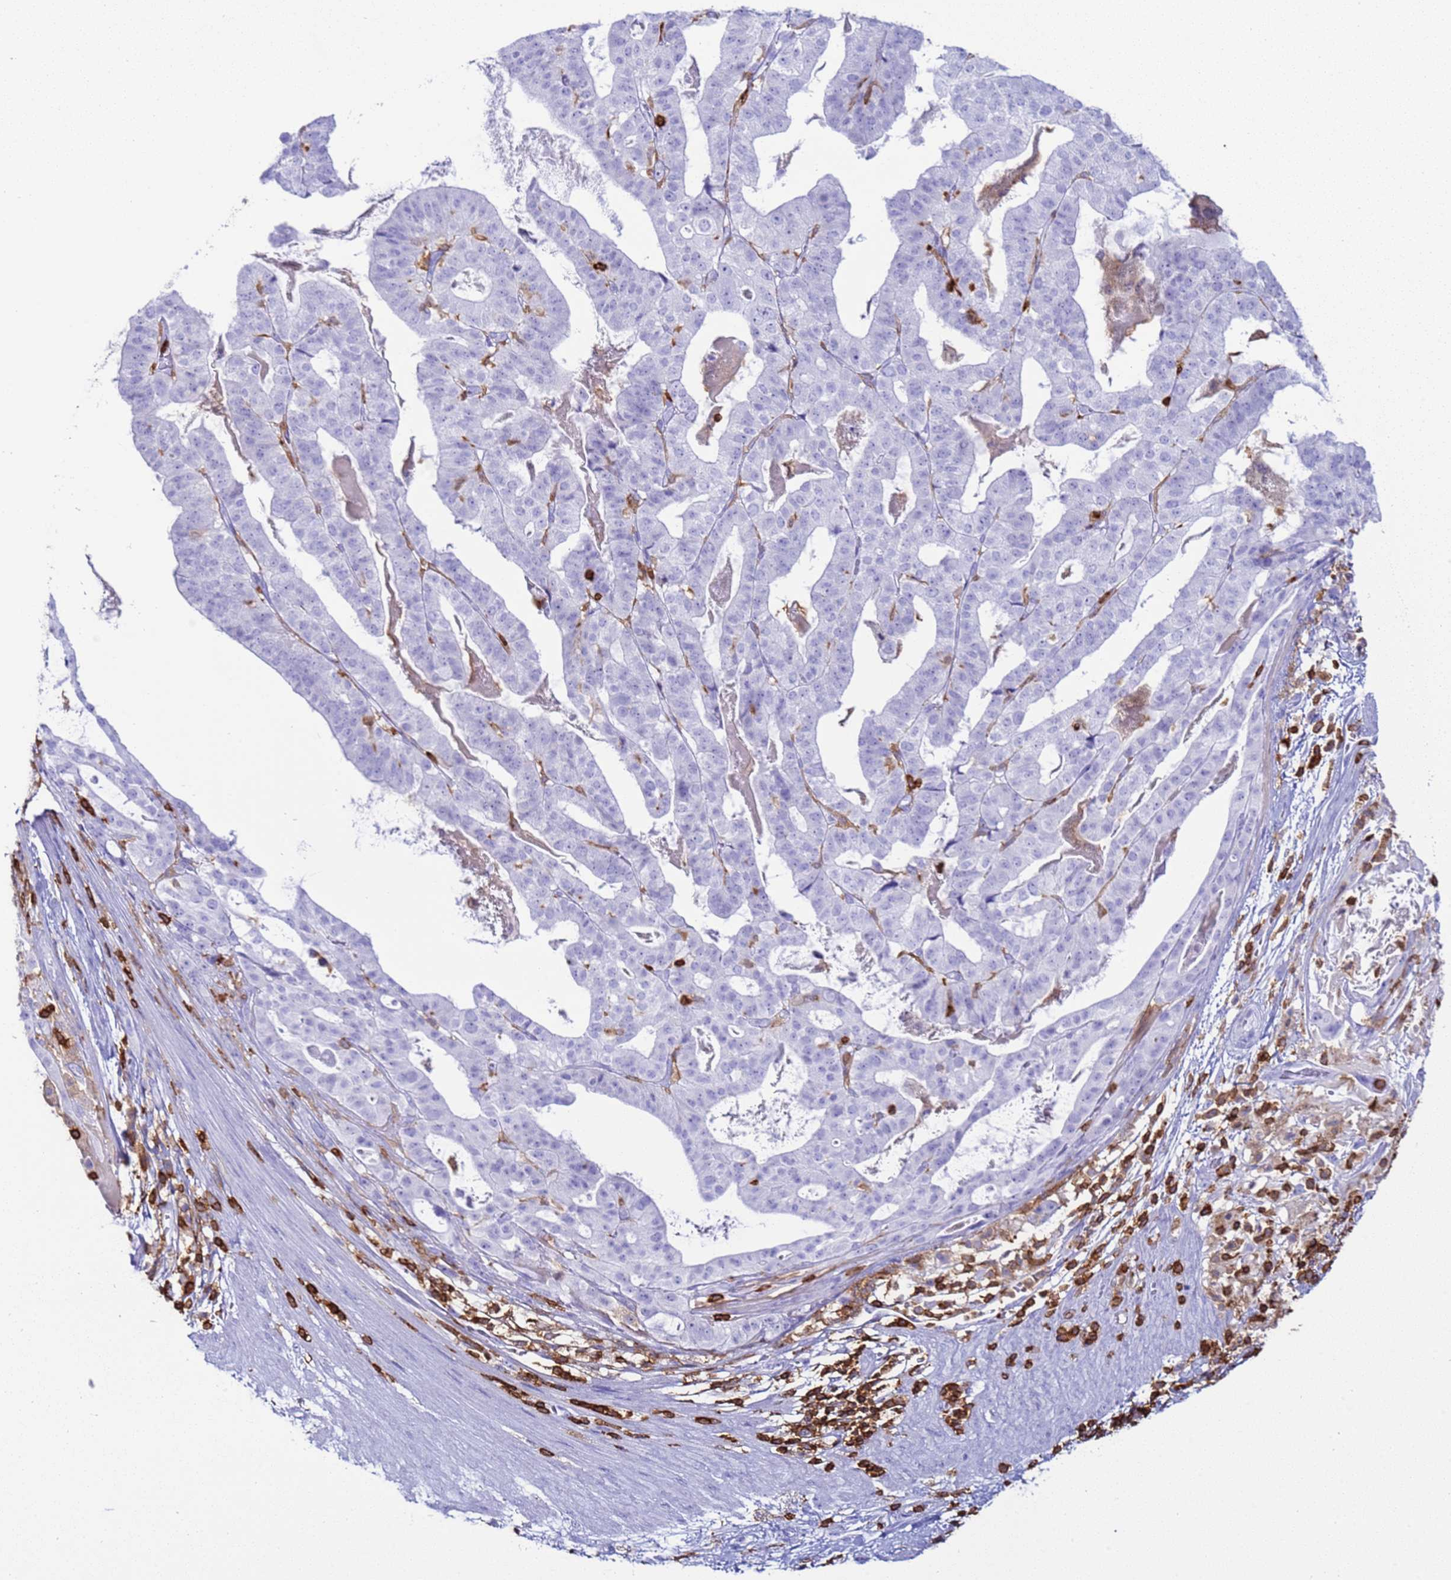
{"staining": {"intensity": "negative", "quantity": "none", "location": "none"}, "tissue": "stomach cancer", "cell_type": "Tumor cells", "image_type": "cancer", "snomed": [{"axis": "morphology", "description": "Adenocarcinoma, NOS"}, {"axis": "topography", "description": "Stomach"}], "caption": "An image of human stomach cancer is negative for staining in tumor cells. (Brightfield microscopy of DAB immunohistochemistry (IHC) at high magnification).", "gene": "IRF5", "patient": {"sex": "male", "age": 48}}